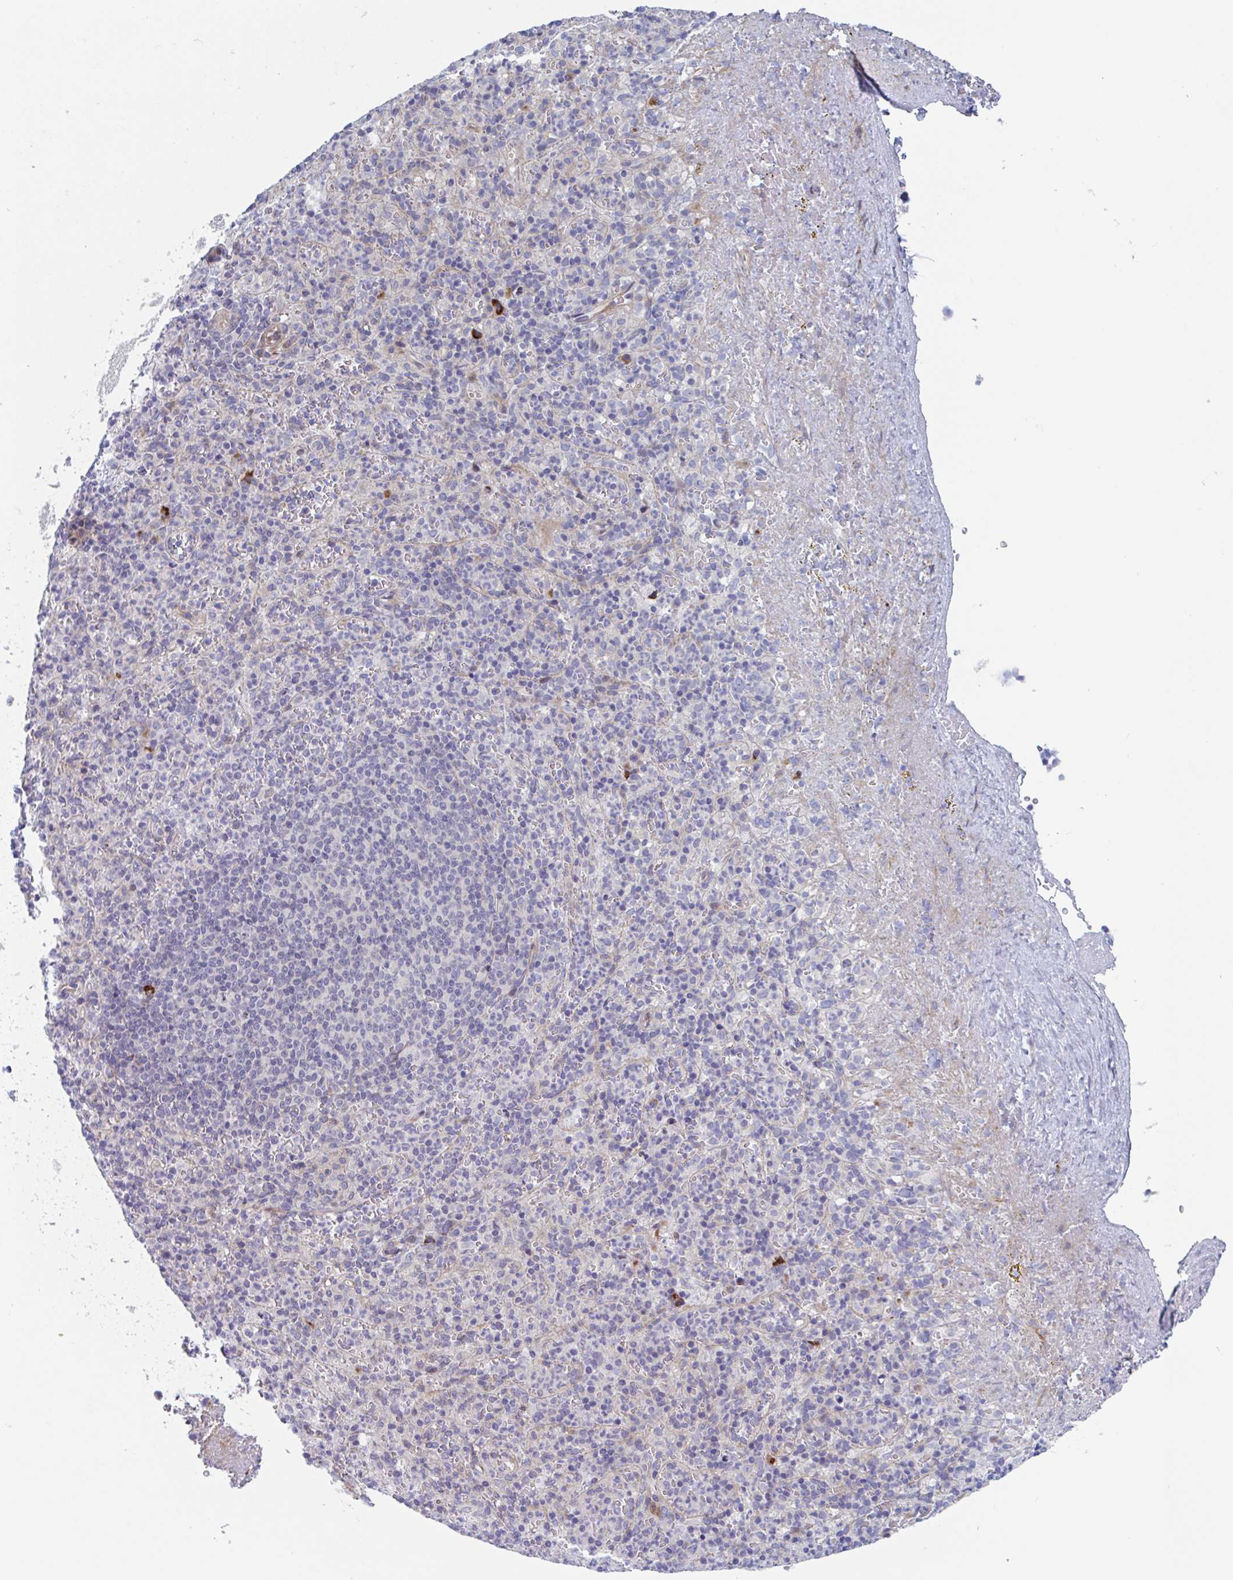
{"staining": {"intensity": "negative", "quantity": "none", "location": "none"}, "tissue": "spleen", "cell_type": "Cells in red pulp", "image_type": "normal", "snomed": [{"axis": "morphology", "description": "Normal tissue, NOS"}, {"axis": "topography", "description": "Spleen"}], "caption": "IHC photomicrograph of unremarkable human spleen stained for a protein (brown), which exhibits no staining in cells in red pulp. Brightfield microscopy of IHC stained with DAB (3,3'-diaminobenzidine) (brown) and hematoxylin (blue), captured at high magnification.", "gene": "DUXA", "patient": {"sex": "female", "age": 74}}